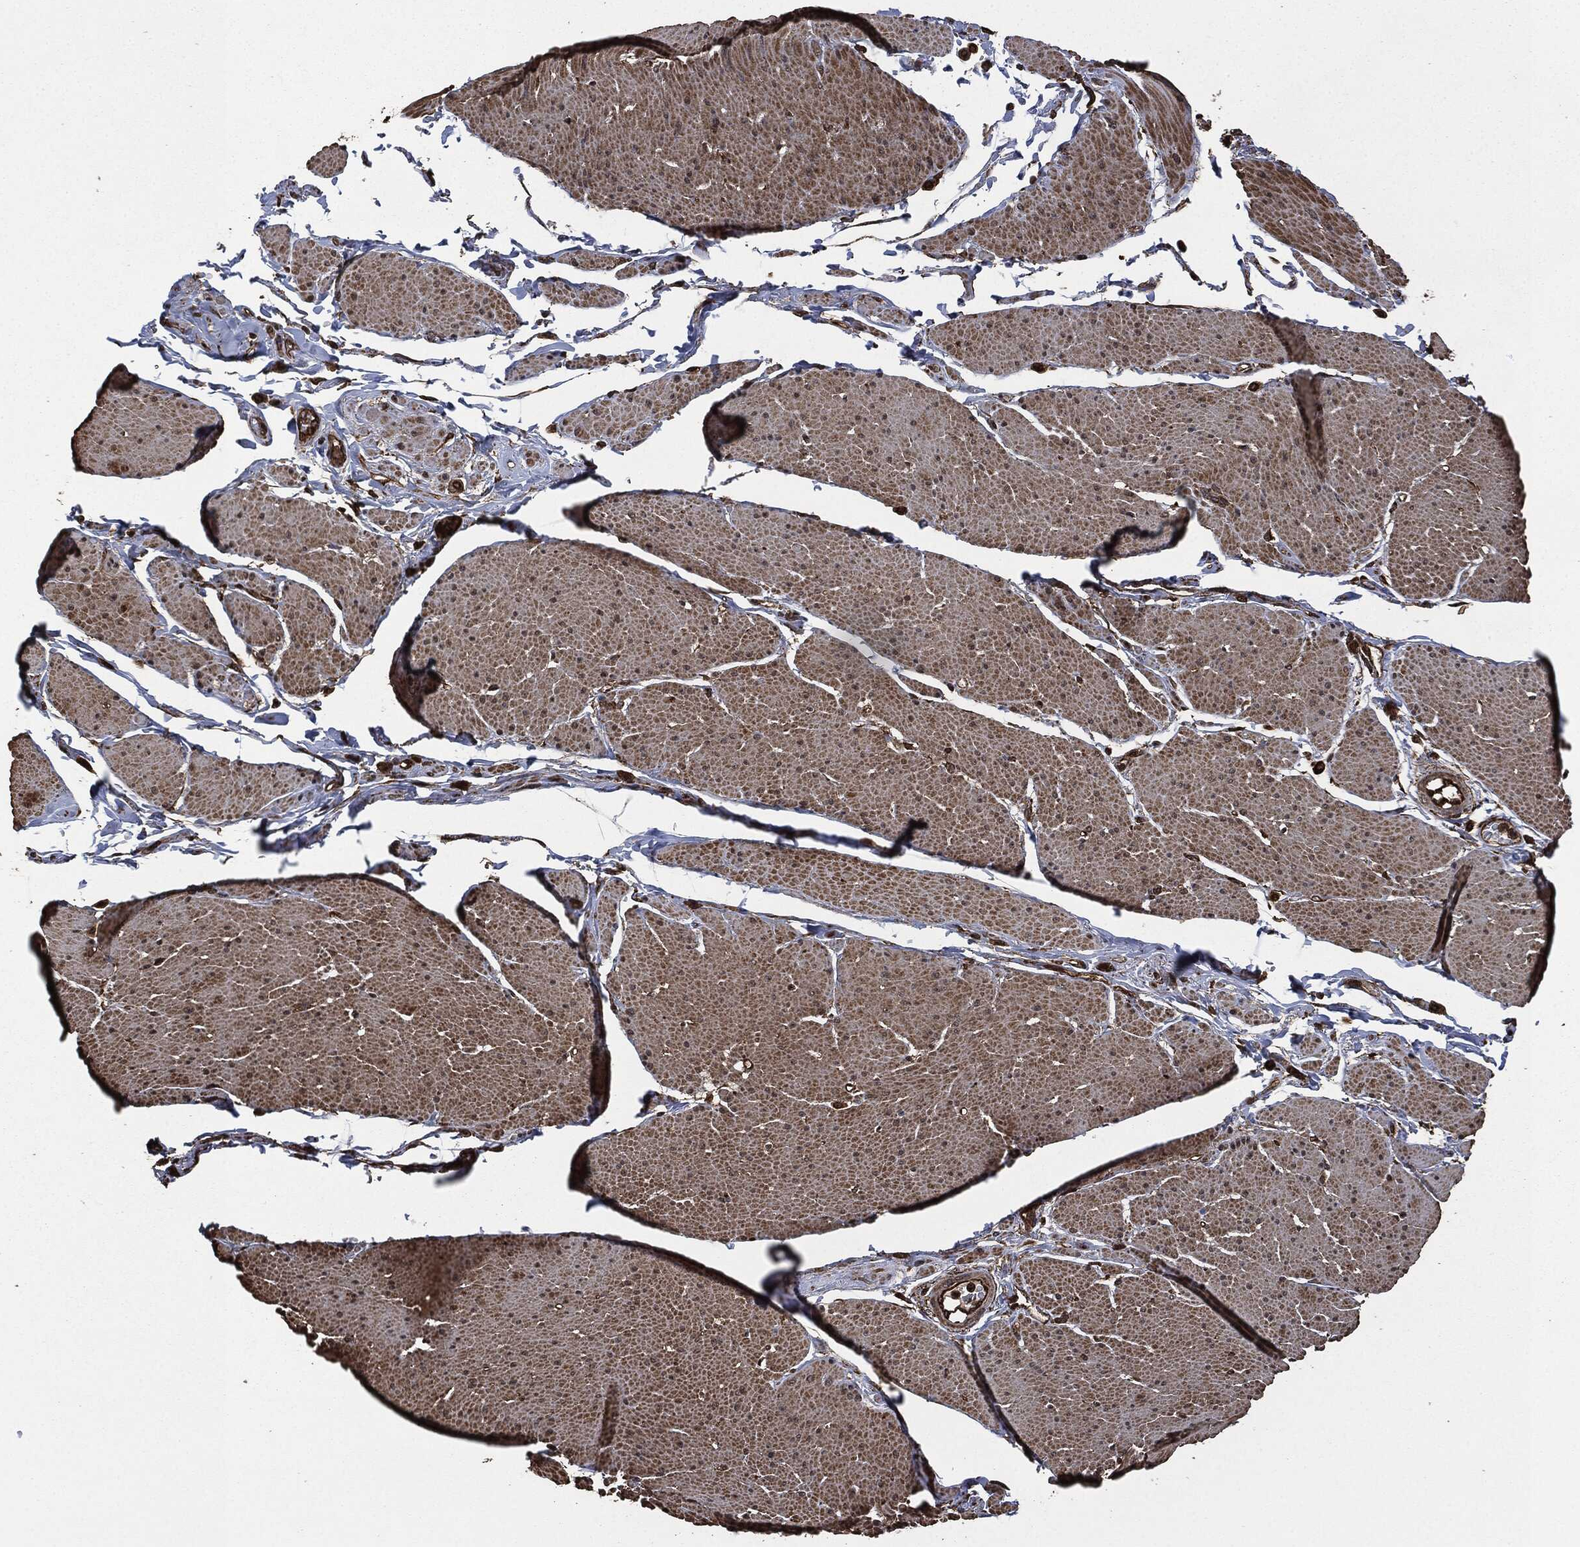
{"staining": {"intensity": "moderate", "quantity": "25%-75%", "location": "cytoplasmic/membranous"}, "tissue": "smooth muscle", "cell_type": "Smooth muscle cells", "image_type": "normal", "snomed": [{"axis": "morphology", "description": "Normal tissue, NOS"}, {"axis": "topography", "description": "Smooth muscle"}, {"axis": "topography", "description": "Anal"}], "caption": "This is a micrograph of immunohistochemistry (IHC) staining of normal smooth muscle, which shows moderate expression in the cytoplasmic/membranous of smooth muscle cells.", "gene": "HRAS", "patient": {"sex": "male", "age": 83}}